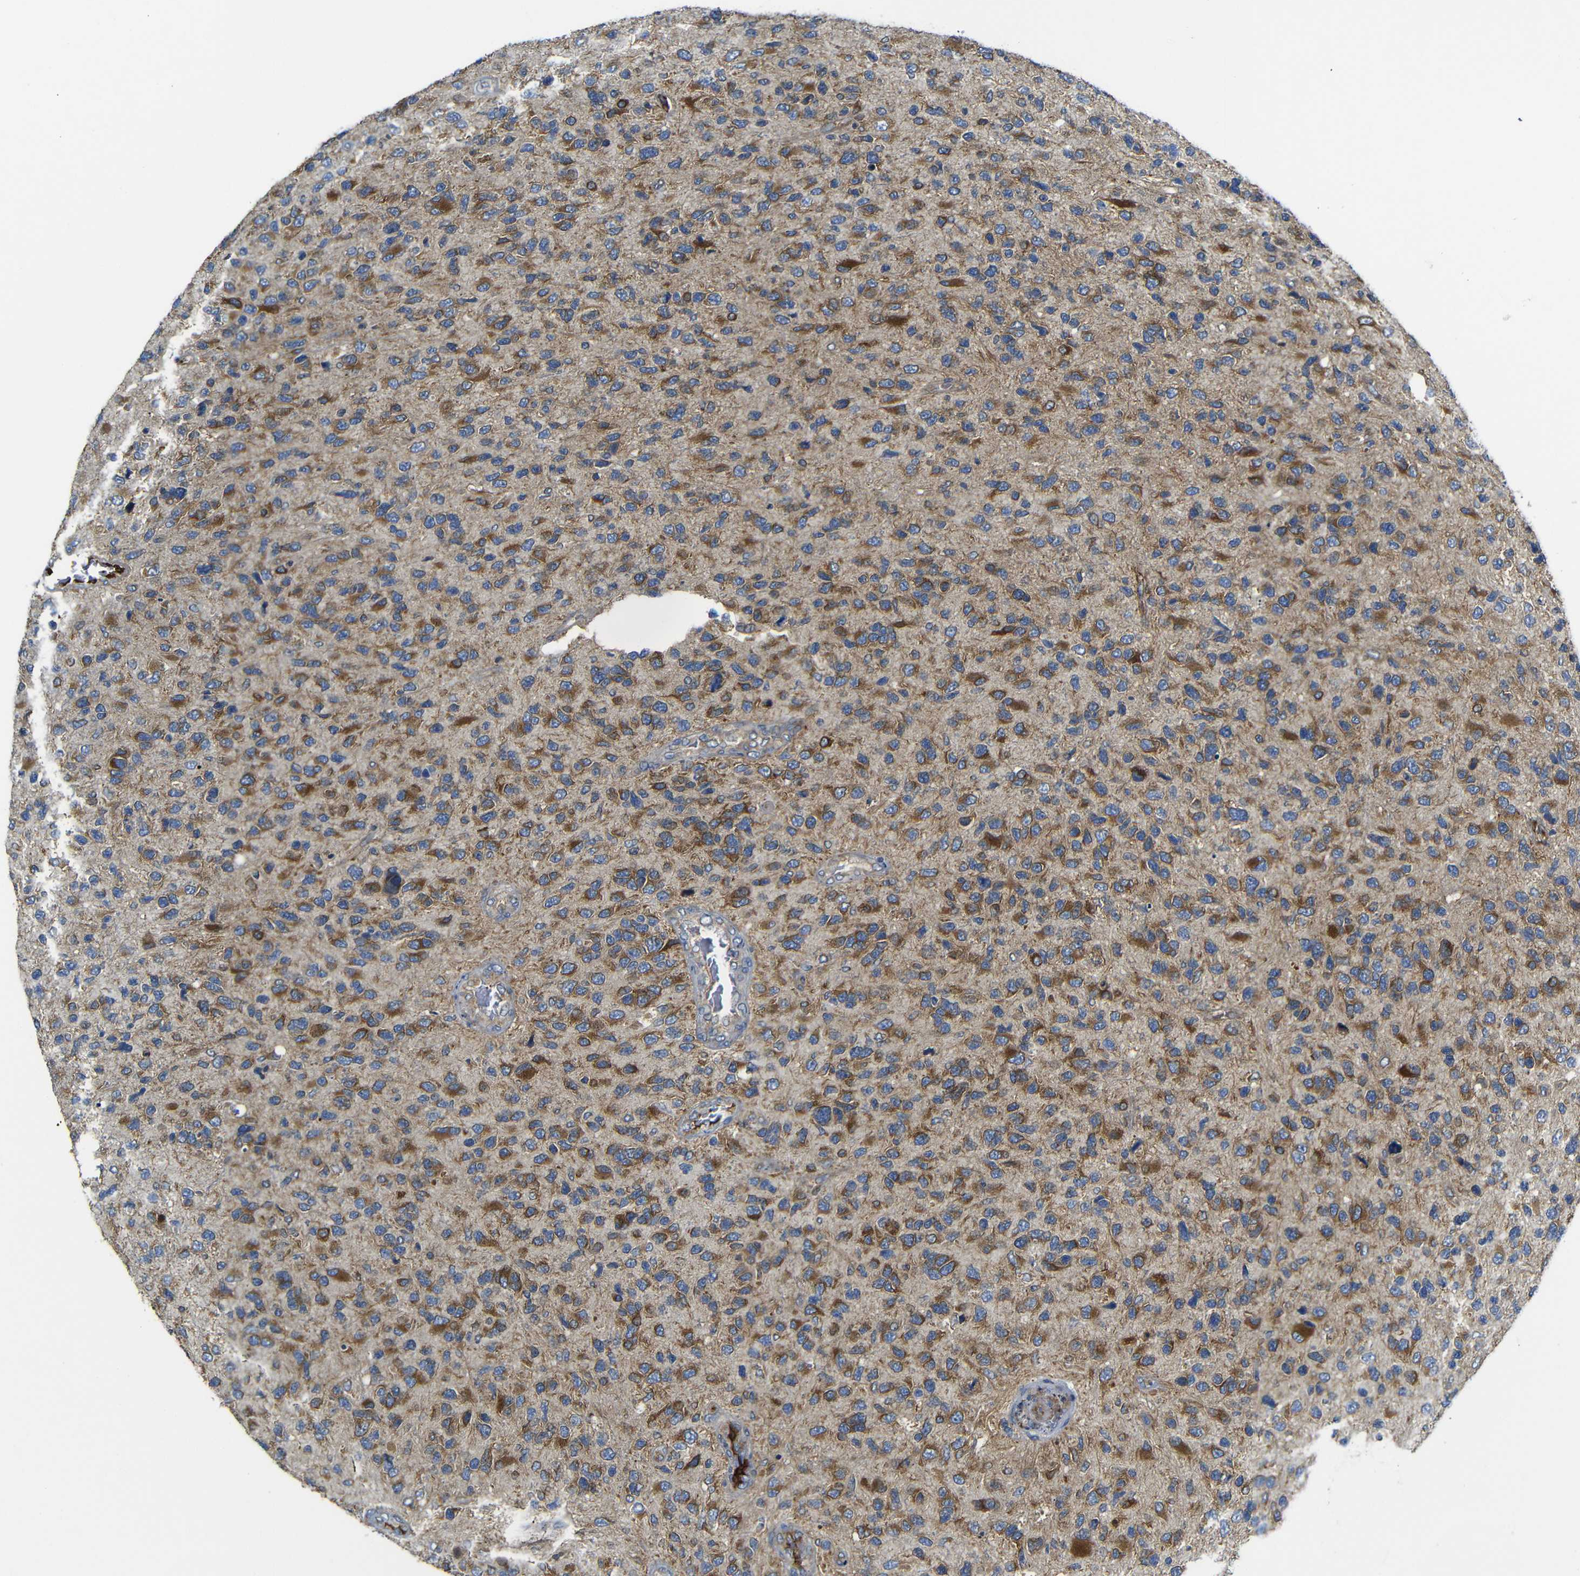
{"staining": {"intensity": "moderate", "quantity": ">75%", "location": "cytoplasmic/membranous"}, "tissue": "glioma", "cell_type": "Tumor cells", "image_type": "cancer", "snomed": [{"axis": "morphology", "description": "Glioma, malignant, High grade"}, {"axis": "topography", "description": "Brain"}], "caption": "High-grade glioma (malignant) stained with a protein marker shows moderate staining in tumor cells.", "gene": "CLCC1", "patient": {"sex": "female", "age": 58}}